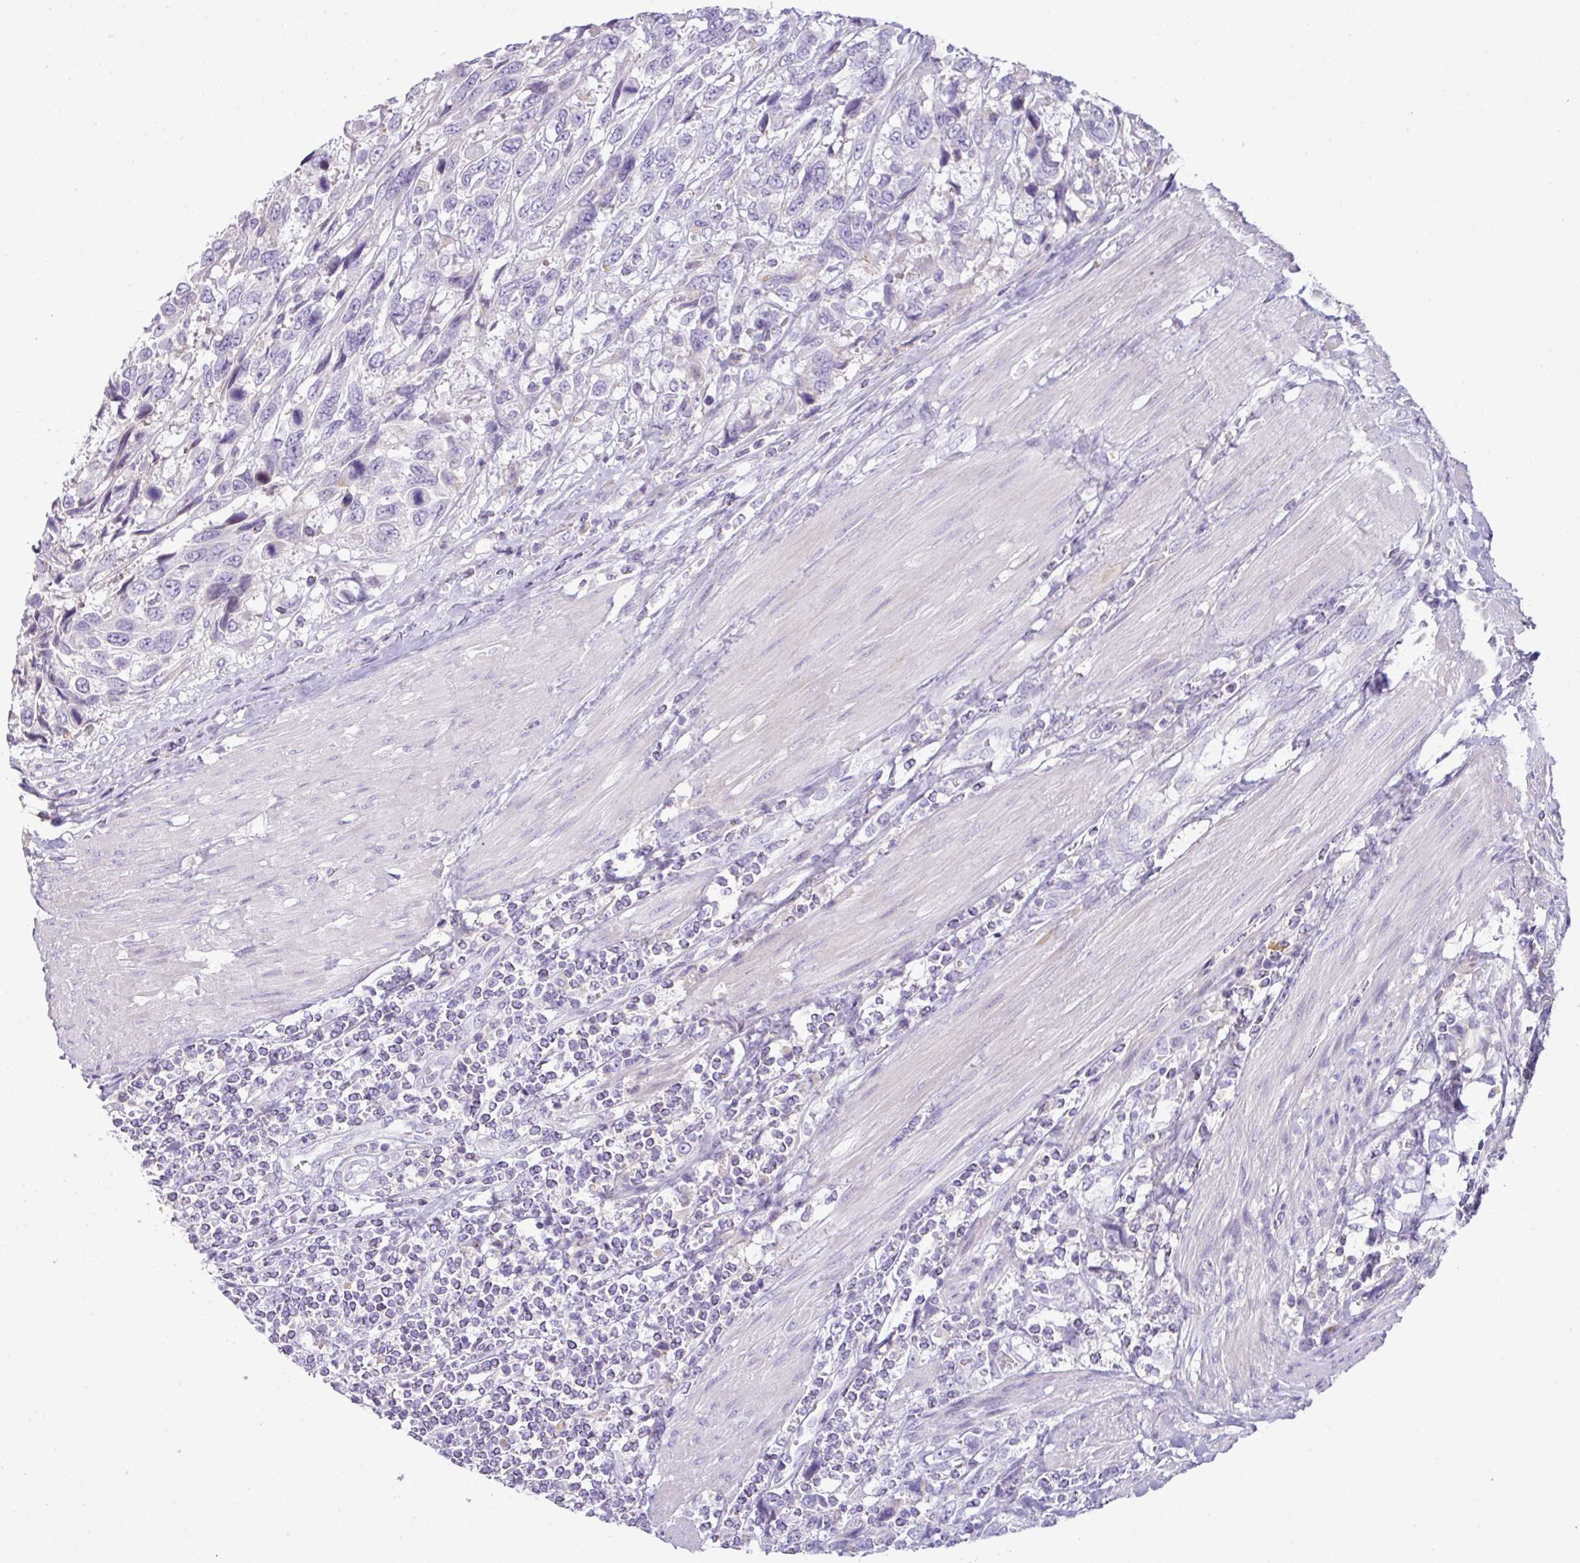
{"staining": {"intensity": "negative", "quantity": "none", "location": "none"}, "tissue": "urothelial cancer", "cell_type": "Tumor cells", "image_type": "cancer", "snomed": [{"axis": "morphology", "description": "Urothelial carcinoma, High grade"}, {"axis": "topography", "description": "Urinary bladder"}], "caption": "This is an immunohistochemistry (IHC) photomicrograph of high-grade urothelial carcinoma. There is no positivity in tumor cells.", "gene": "OR6C6", "patient": {"sex": "female", "age": 70}}